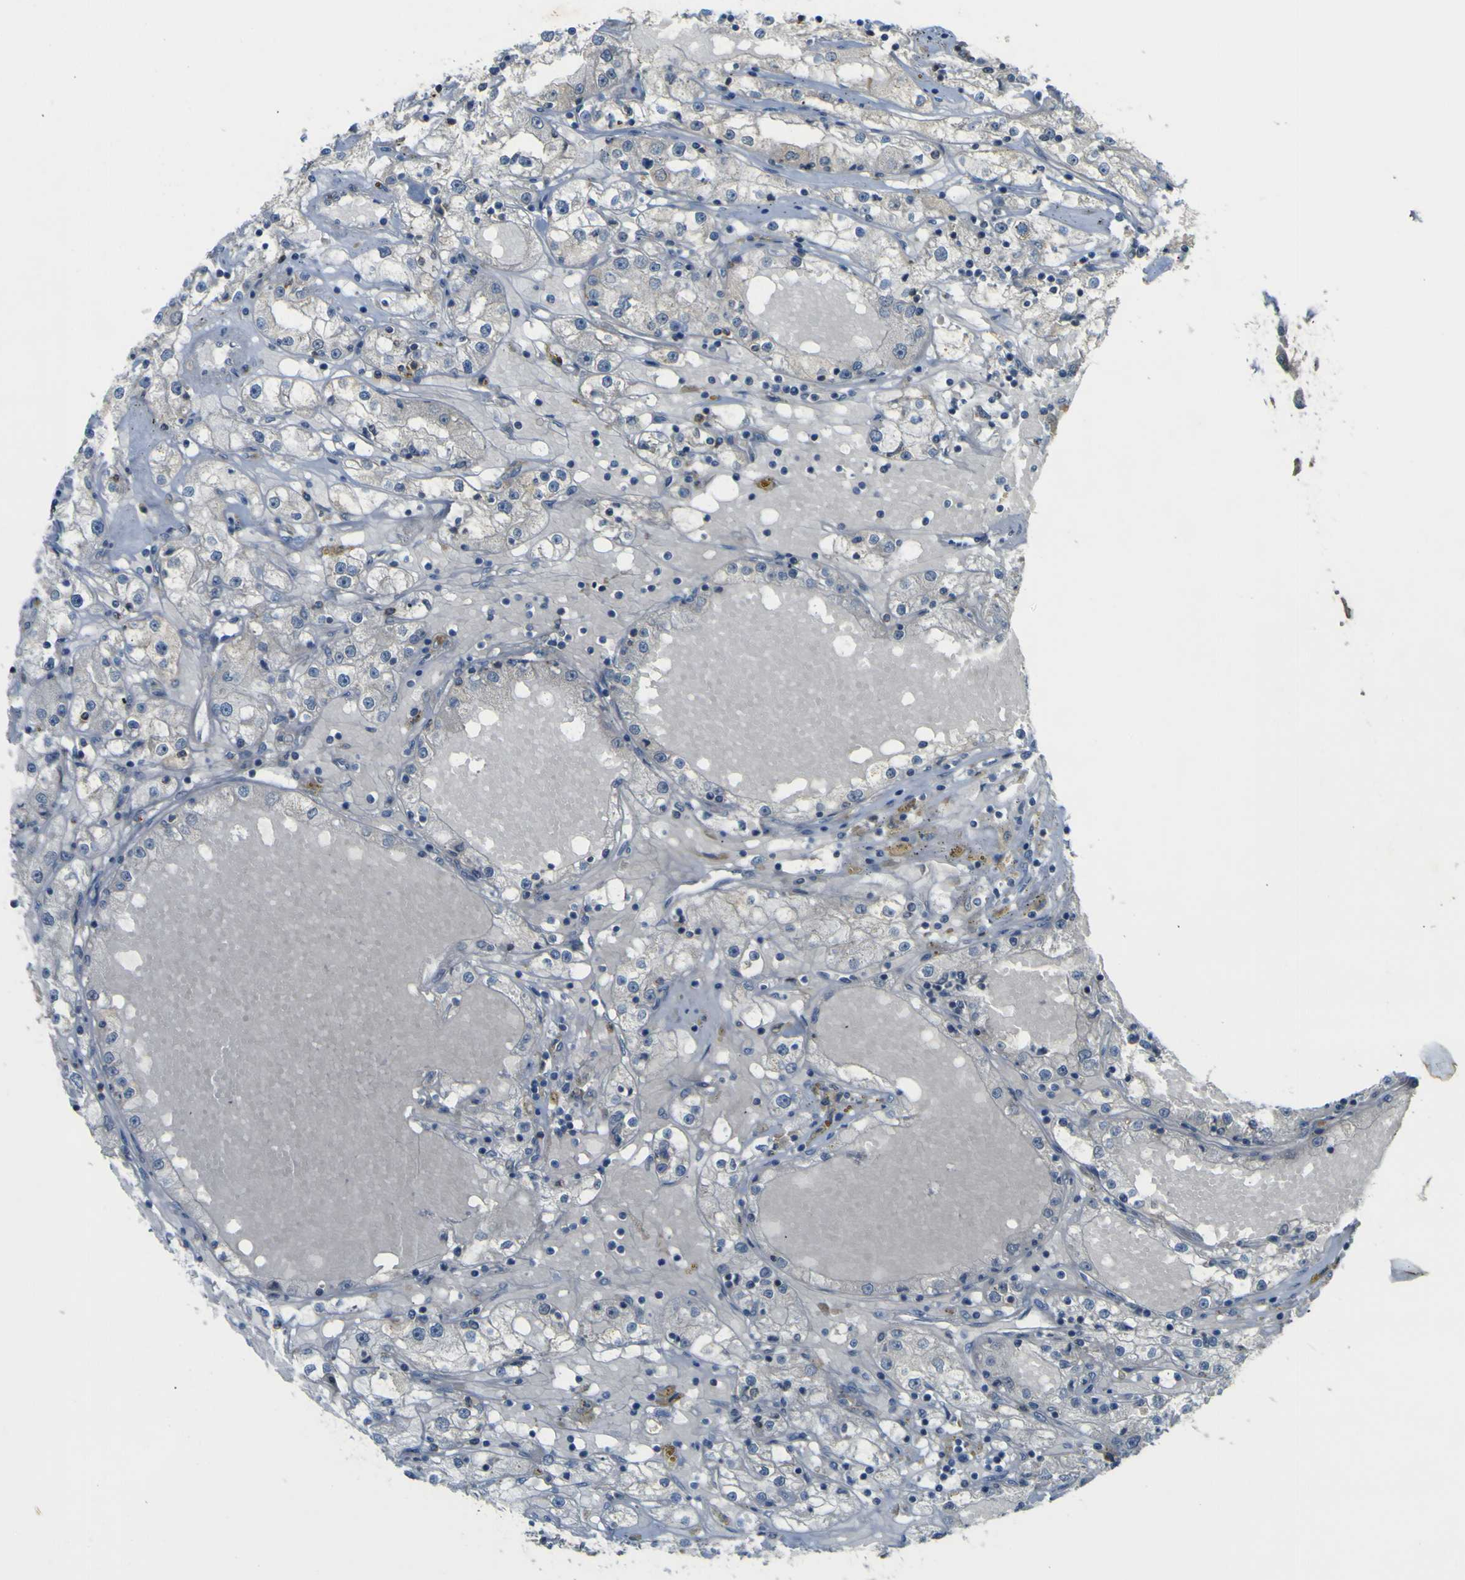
{"staining": {"intensity": "negative", "quantity": "none", "location": "none"}, "tissue": "renal cancer", "cell_type": "Tumor cells", "image_type": "cancer", "snomed": [{"axis": "morphology", "description": "Adenocarcinoma, NOS"}, {"axis": "topography", "description": "Kidney"}], "caption": "Histopathology image shows no significant protein positivity in tumor cells of renal cancer. The staining was performed using DAB to visualize the protein expression in brown, while the nuclei were stained in blue with hematoxylin (Magnification: 20x).", "gene": "IGF2R", "patient": {"sex": "male", "age": 56}}